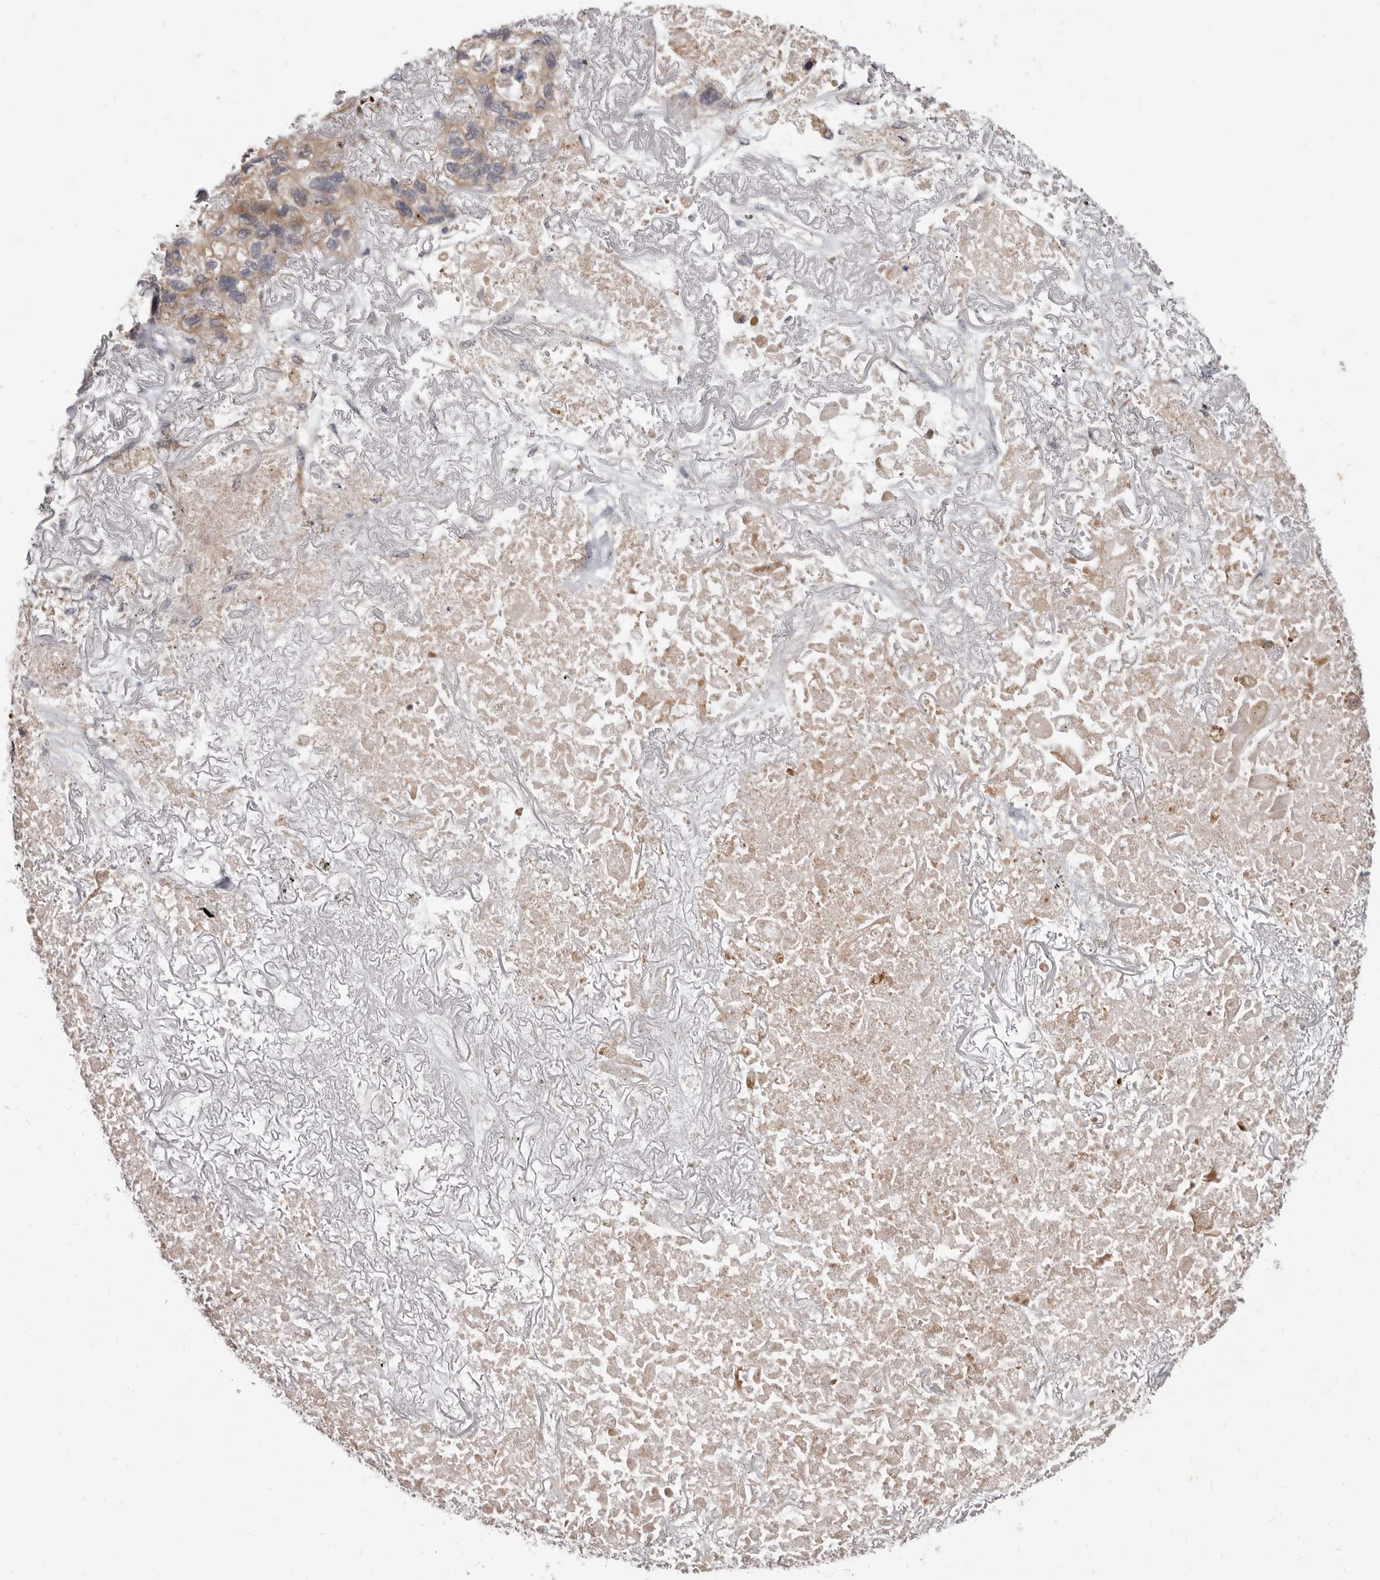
{"staining": {"intensity": "moderate", "quantity": "25%-75%", "location": "cytoplasmic/membranous"}, "tissue": "lung cancer", "cell_type": "Tumor cells", "image_type": "cancer", "snomed": [{"axis": "morphology", "description": "Squamous cell carcinoma, NOS"}, {"axis": "topography", "description": "Lung"}], "caption": "Tumor cells reveal medium levels of moderate cytoplasmic/membranous staining in approximately 25%-75% of cells in lung squamous cell carcinoma.", "gene": "SMC4", "patient": {"sex": "female", "age": 73}}